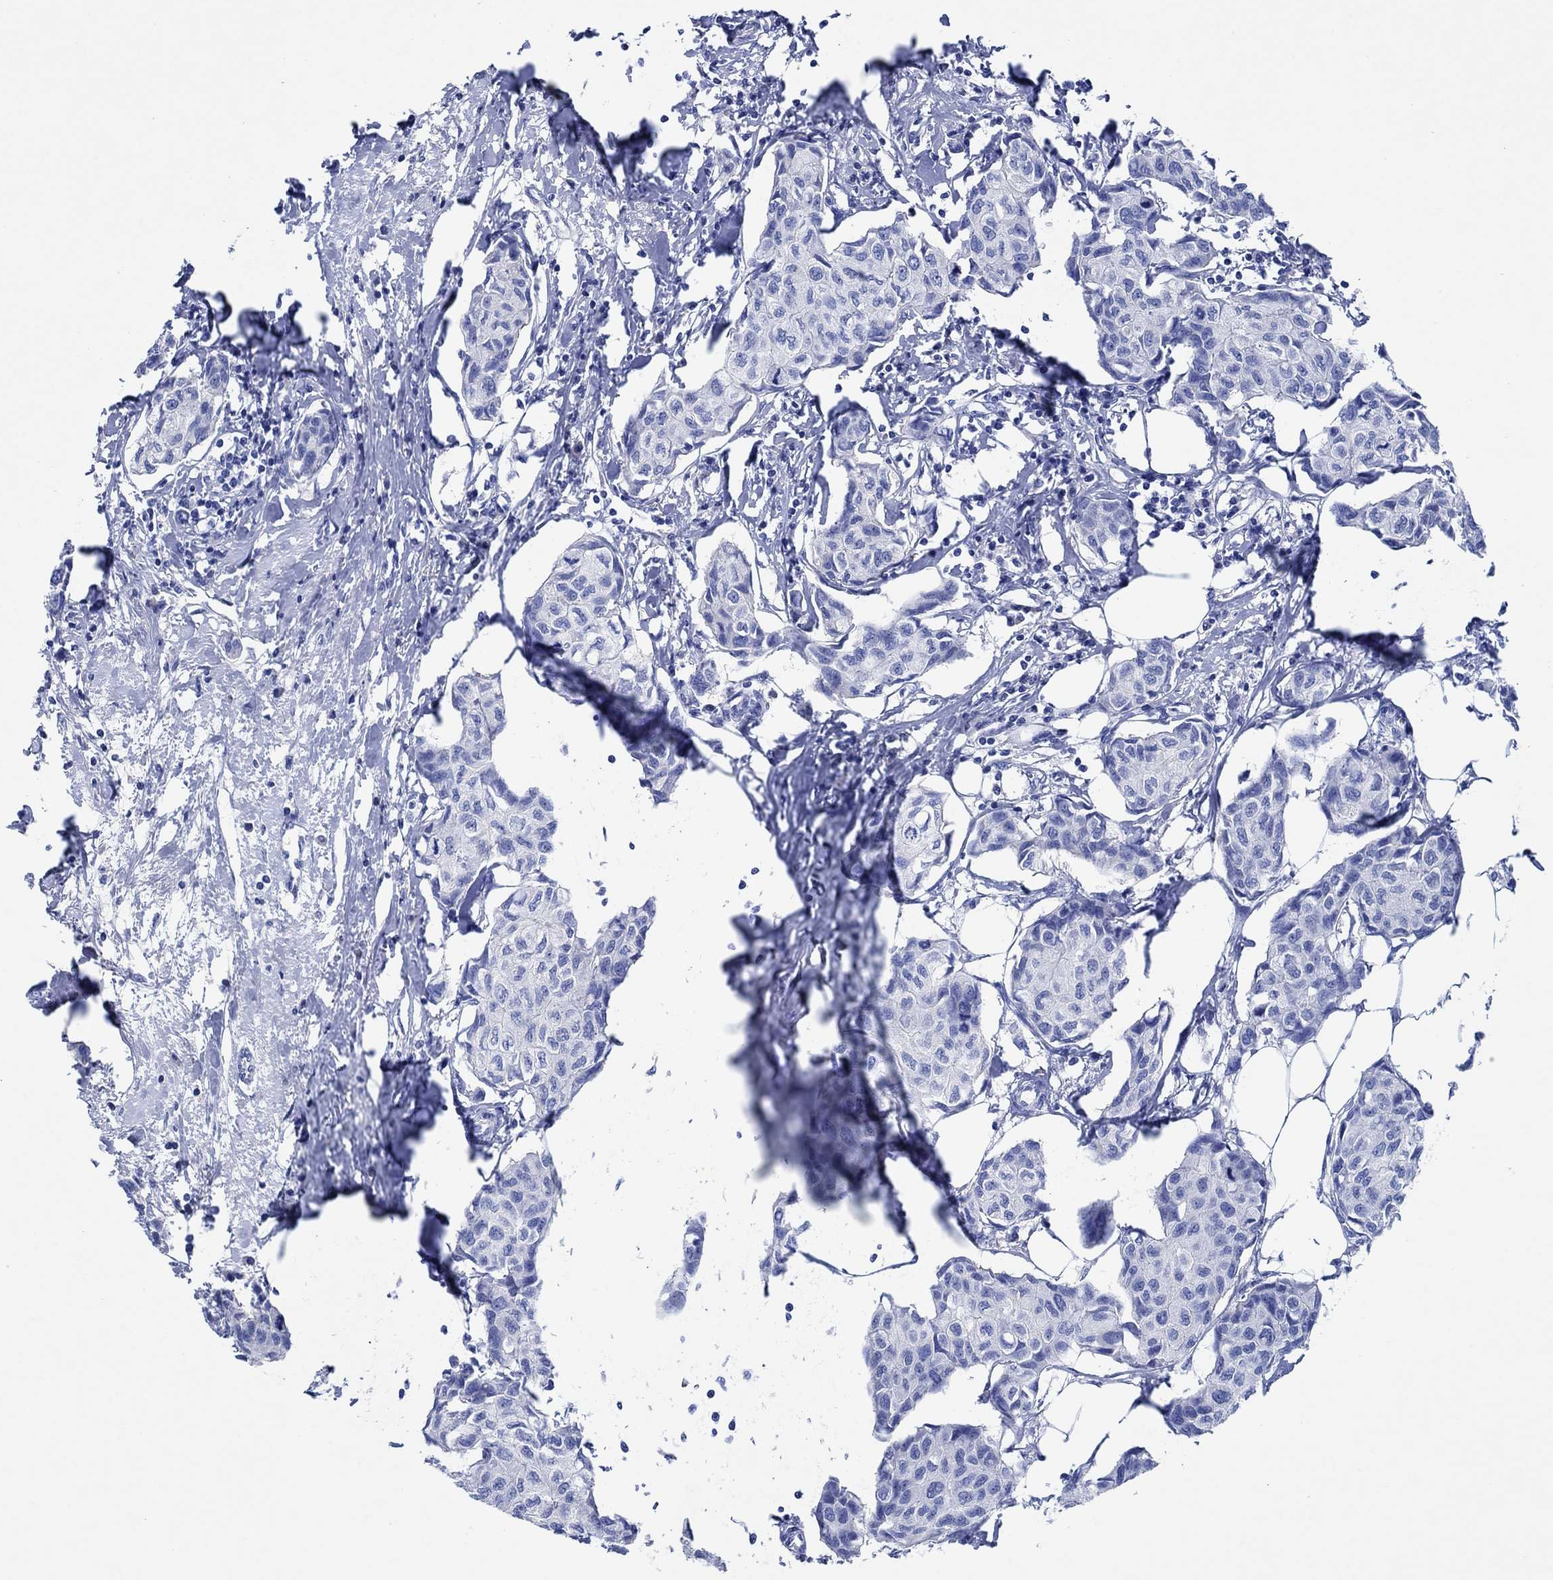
{"staining": {"intensity": "negative", "quantity": "none", "location": "none"}, "tissue": "breast cancer", "cell_type": "Tumor cells", "image_type": "cancer", "snomed": [{"axis": "morphology", "description": "Duct carcinoma"}, {"axis": "topography", "description": "Breast"}], "caption": "Immunohistochemistry (IHC) histopathology image of breast intraductal carcinoma stained for a protein (brown), which displays no positivity in tumor cells.", "gene": "CPNE6", "patient": {"sex": "female", "age": 80}}